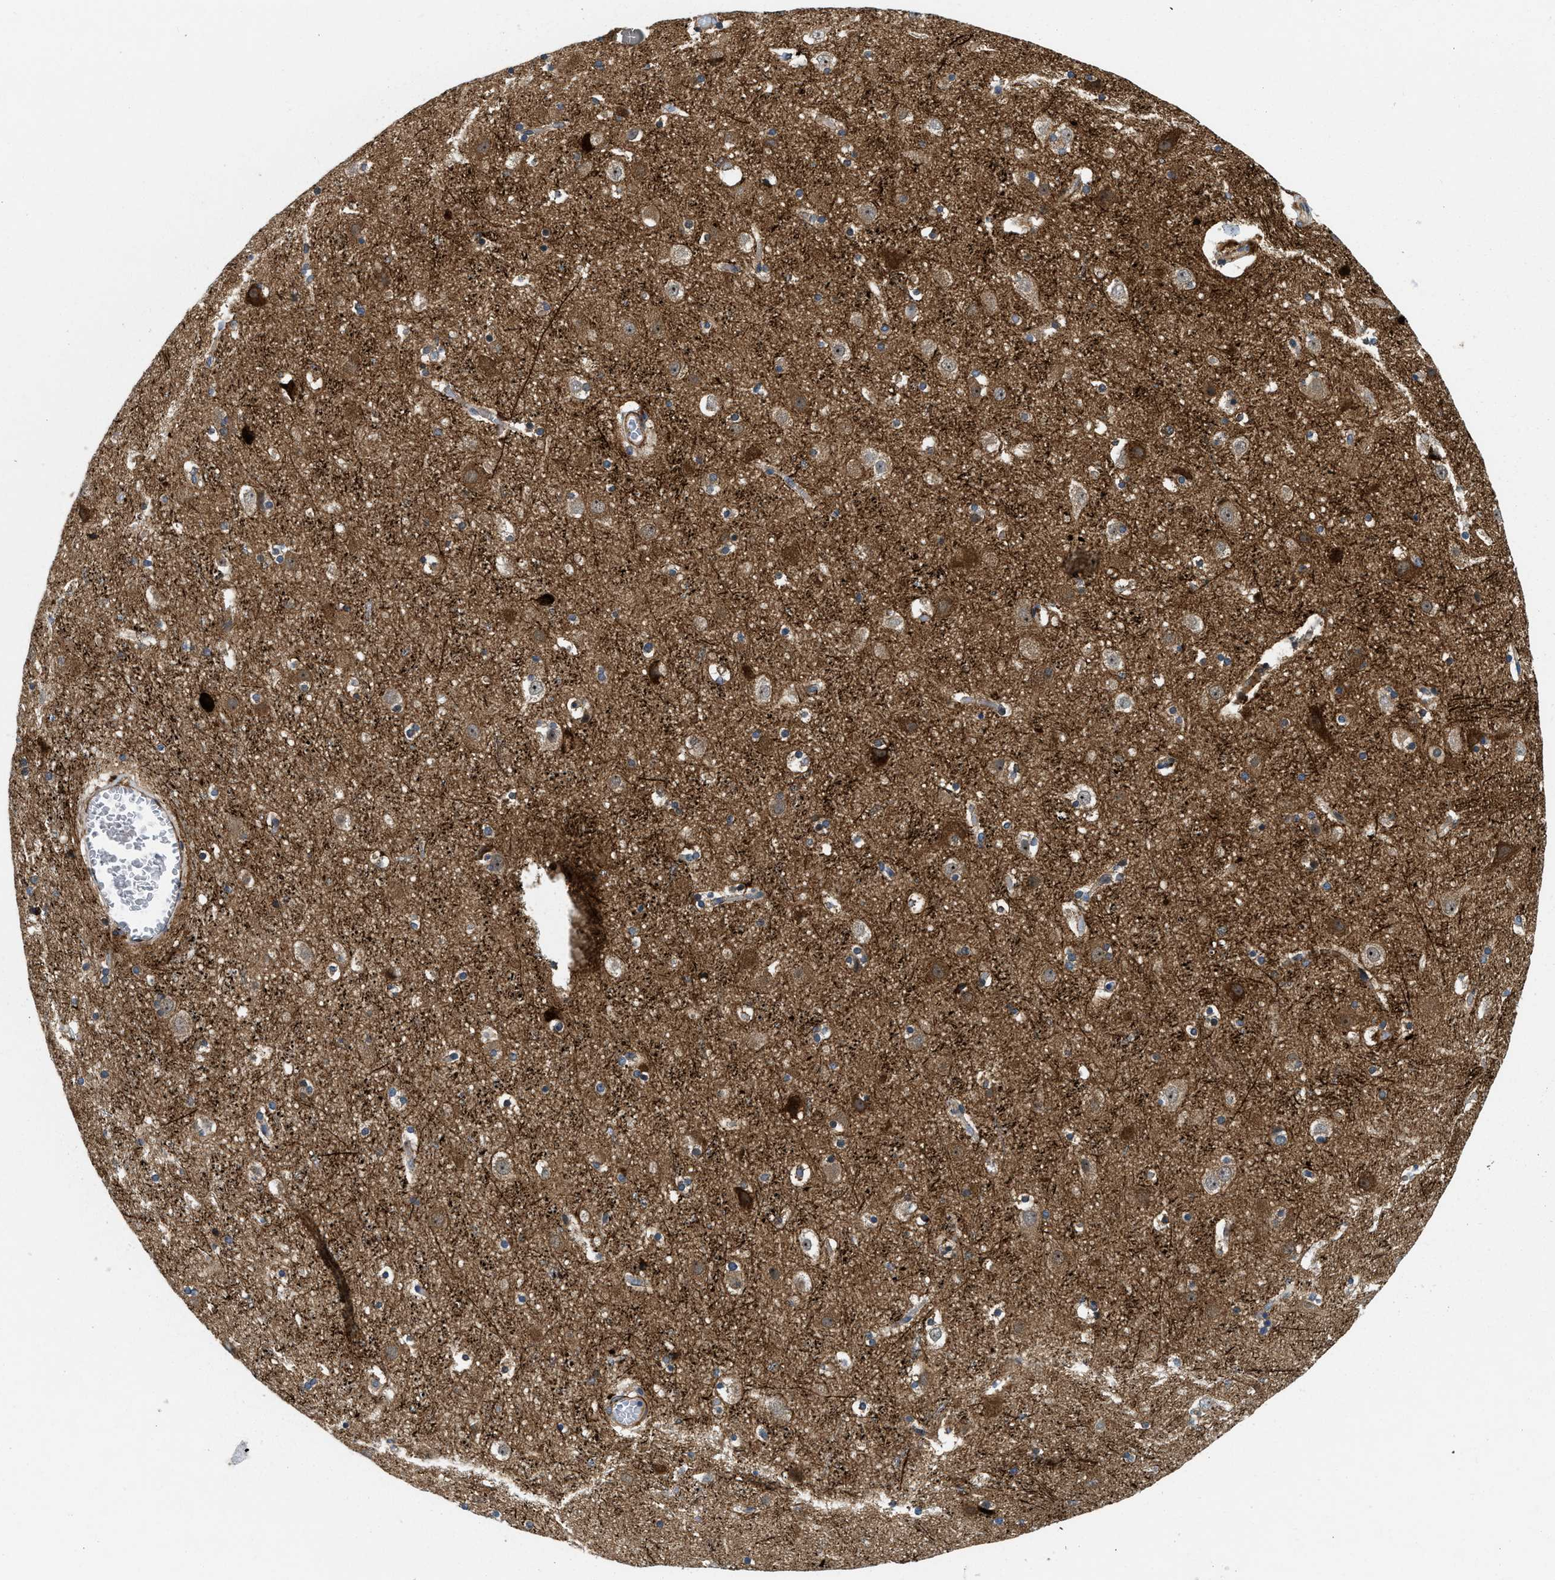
{"staining": {"intensity": "negative", "quantity": "none", "location": "none"}, "tissue": "cerebral cortex", "cell_type": "Endothelial cells", "image_type": "normal", "snomed": [{"axis": "morphology", "description": "Normal tissue, NOS"}, {"axis": "topography", "description": "Cerebral cortex"}], "caption": "Immunohistochemistry (IHC) histopathology image of unremarkable cerebral cortex: human cerebral cortex stained with DAB shows no significant protein positivity in endothelial cells. (DAB (3,3'-diaminobenzidine) immunohistochemistry, high magnification).", "gene": "ZNF599", "patient": {"sex": "male", "age": 45}}